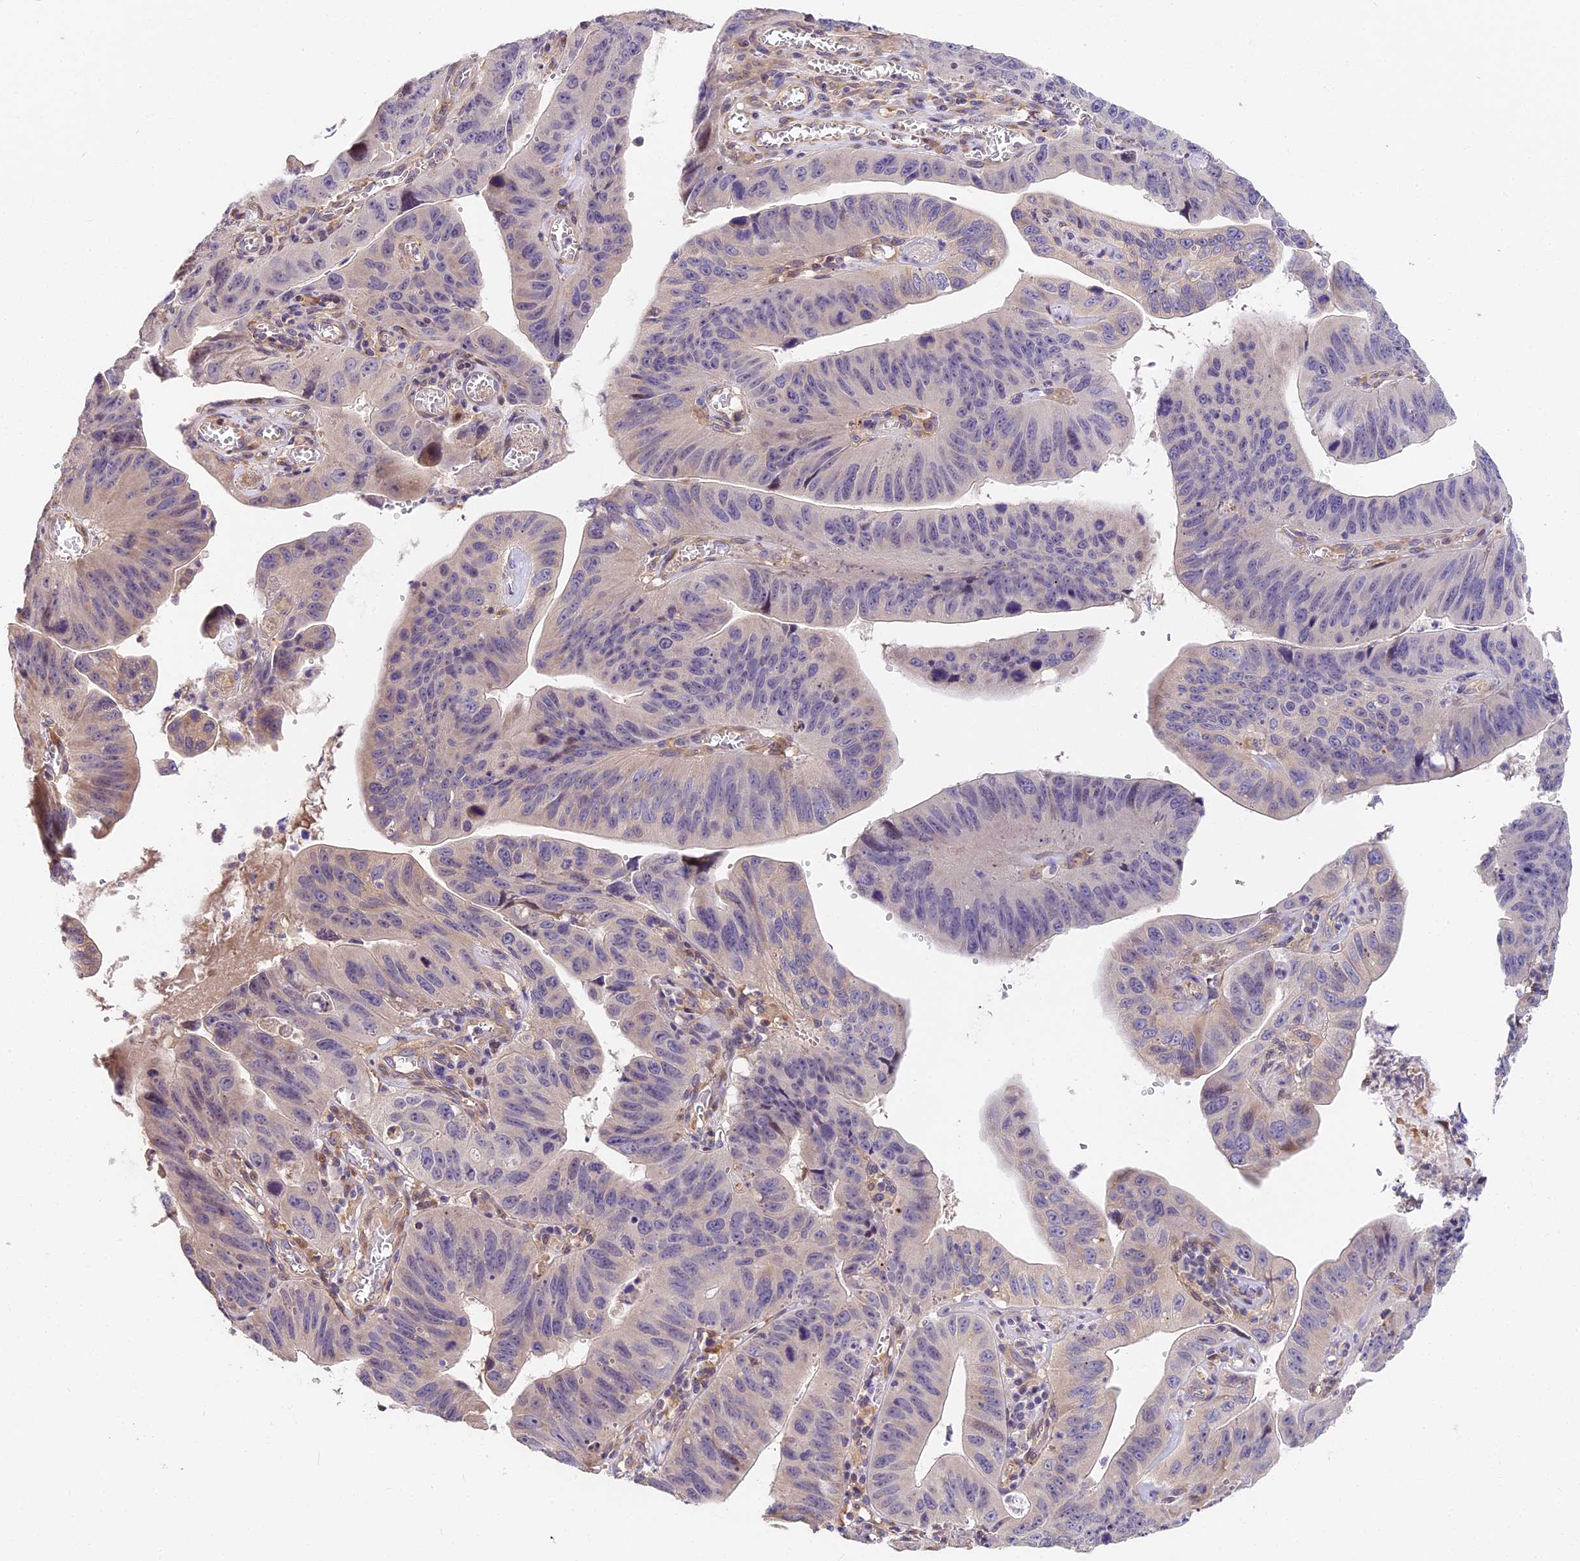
{"staining": {"intensity": "moderate", "quantity": "<25%", "location": "nuclear"}, "tissue": "stomach cancer", "cell_type": "Tumor cells", "image_type": "cancer", "snomed": [{"axis": "morphology", "description": "Adenocarcinoma, NOS"}, {"axis": "topography", "description": "Stomach"}], "caption": "Stomach adenocarcinoma stained for a protein exhibits moderate nuclear positivity in tumor cells. Nuclei are stained in blue.", "gene": "ARHGAP17", "patient": {"sex": "male", "age": 59}}